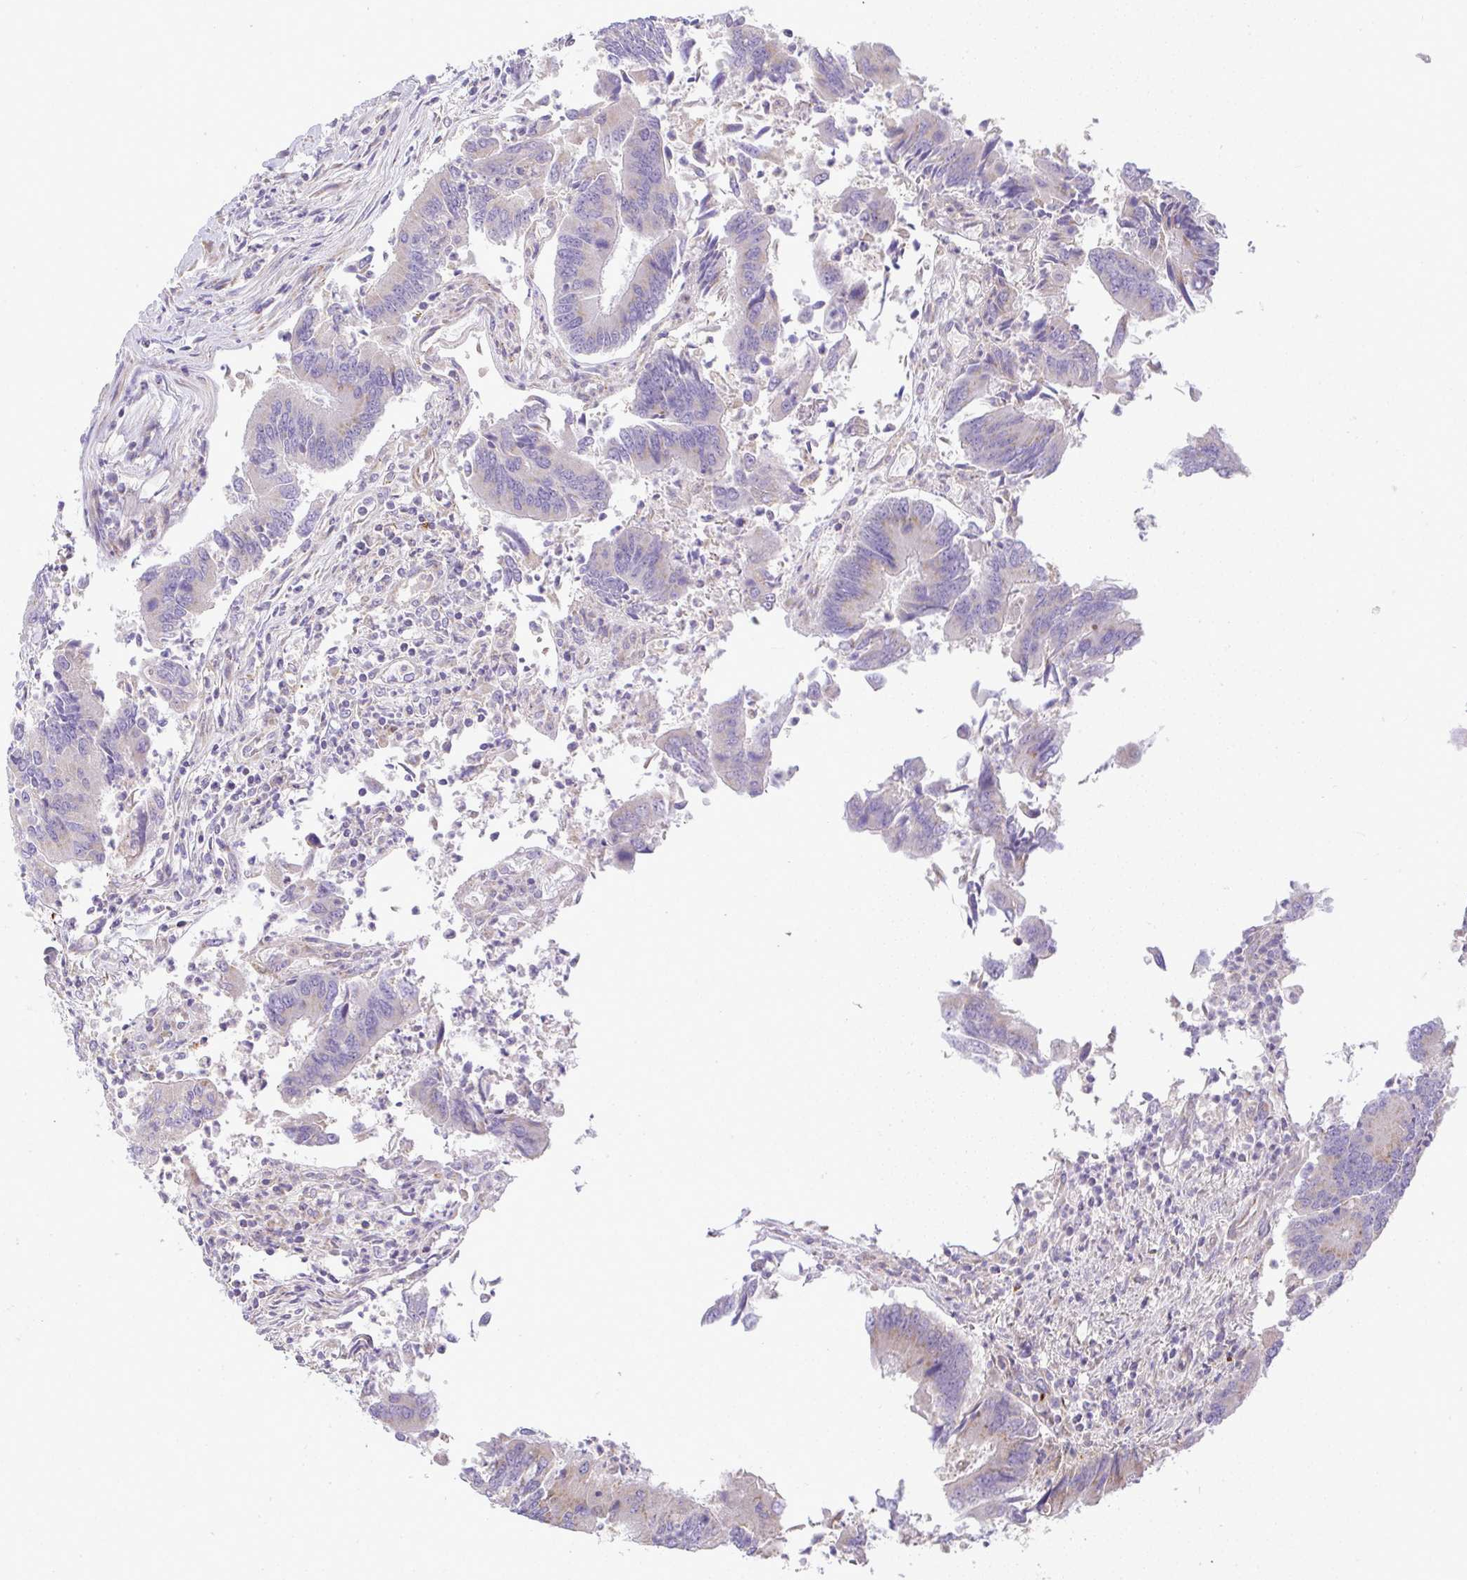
{"staining": {"intensity": "weak", "quantity": "<25%", "location": "cytoplasmic/membranous"}, "tissue": "colorectal cancer", "cell_type": "Tumor cells", "image_type": "cancer", "snomed": [{"axis": "morphology", "description": "Adenocarcinoma, NOS"}, {"axis": "topography", "description": "Colon"}], "caption": "Colorectal cancer (adenocarcinoma) was stained to show a protein in brown. There is no significant staining in tumor cells. The staining was performed using DAB to visualize the protein expression in brown, while the nuclei were stained in blue with hematoxylin (Magnification: 20x).", "gene": "GRID2", "patient": {"sex": "female", "age": 67}}